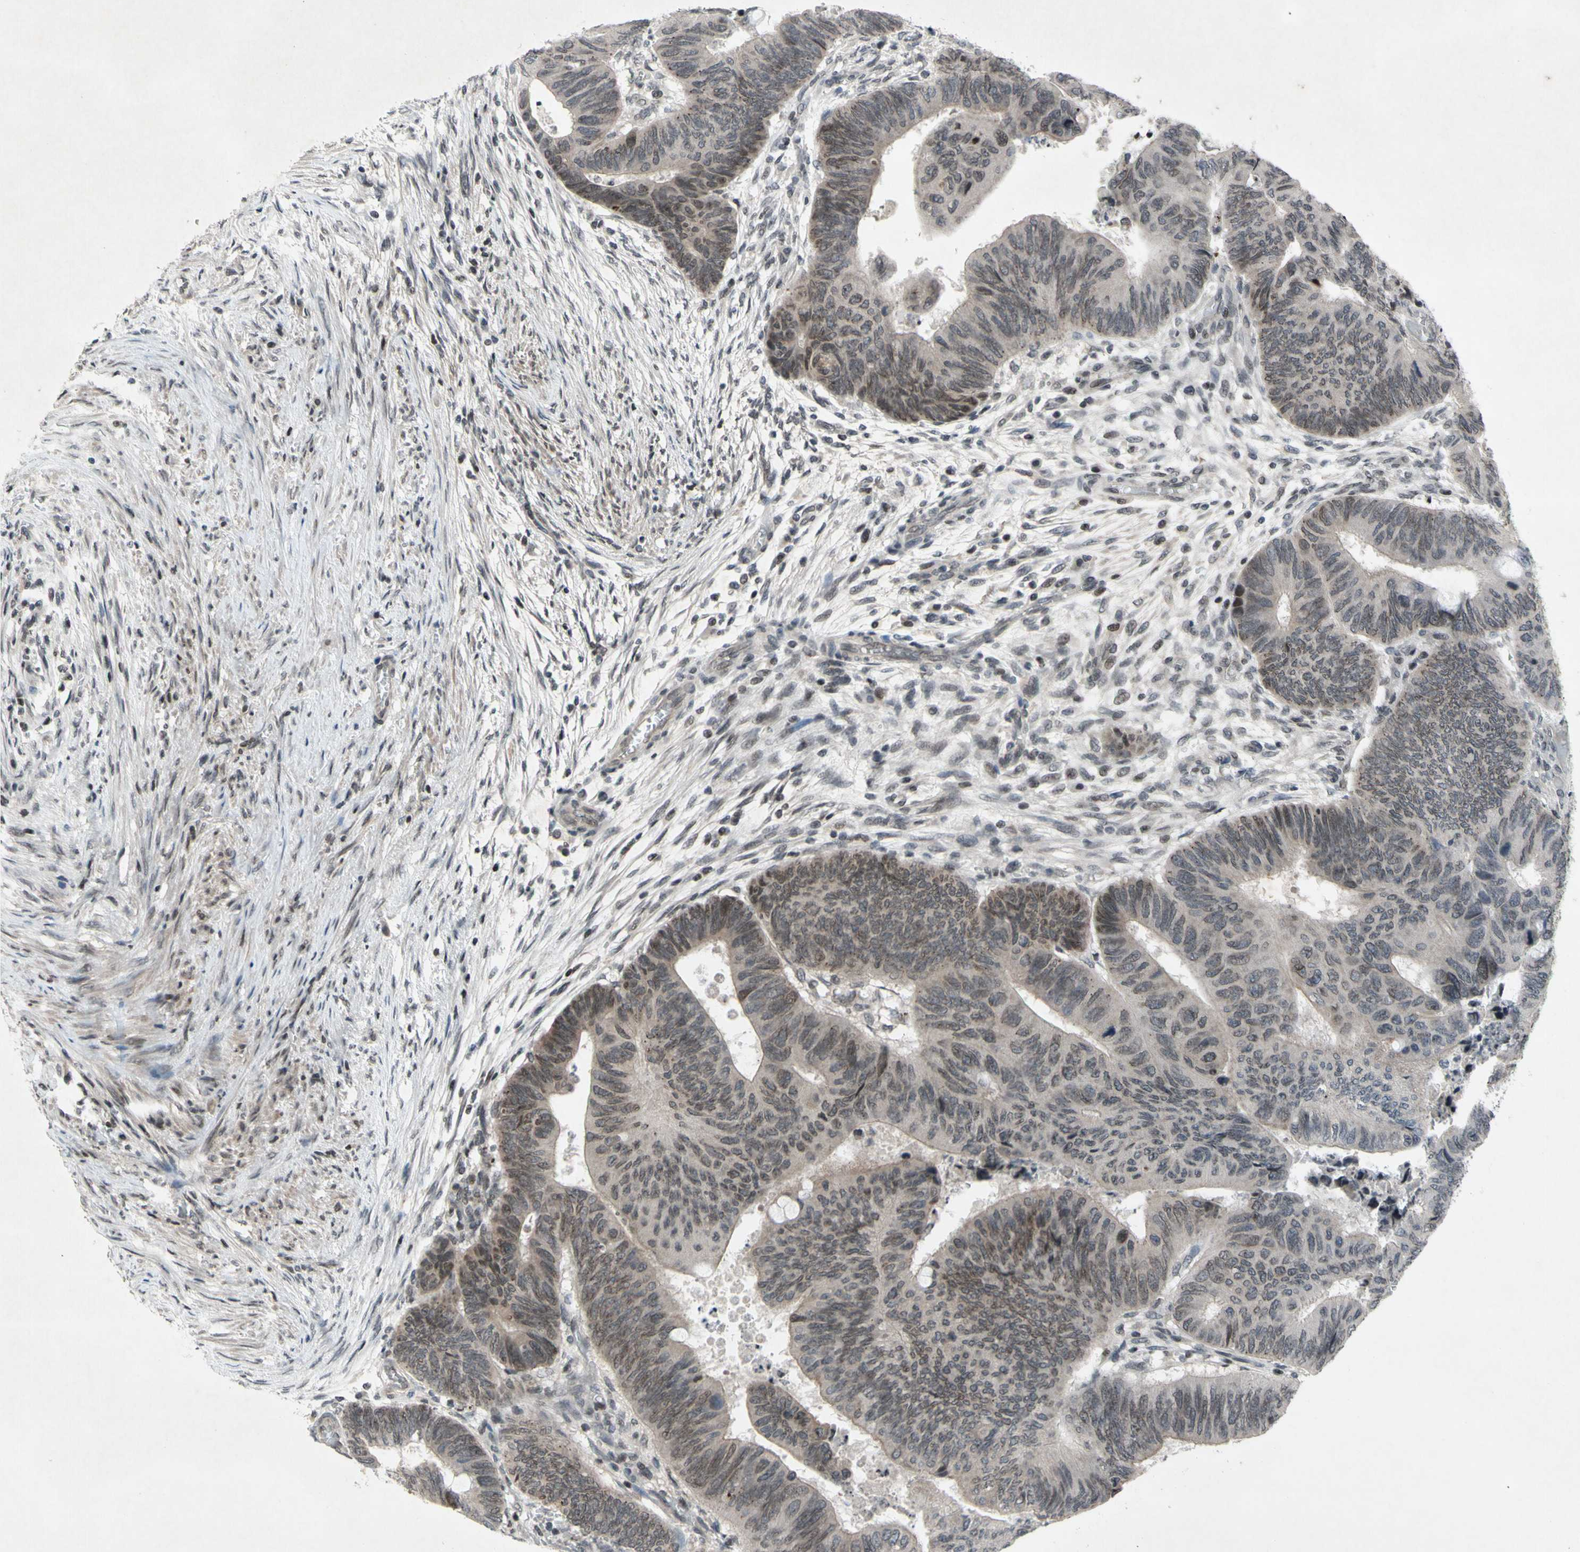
{"staining": {"intensity": "weak", "quantity": ">75%", "location": "cytoplasmic/membranous,nuclear"}, "tissue": "colorectal cancer", "cell_type": "Tumor cells", "image_type": "cancer", "snomed": [{"axis": "morphology", "description": "Normal tissue, NOS"}, {"axis": "morphology", "description": "Adenocarcinoma, NOS"}, {"axis": "topography", "description": "Rectum"}, {"axis": "topography", "description": "Peripheral nerve tissue"}], "caption": "This histopathology image displays immunohistochemistry staining of adenocarcinoma (colorectal), with low weak cytoplasmic/membranous and nuclear positivity in about >75% of tumor cells.", "gene": "XPO1", "patient": {"sex": "male", "age": 92}}